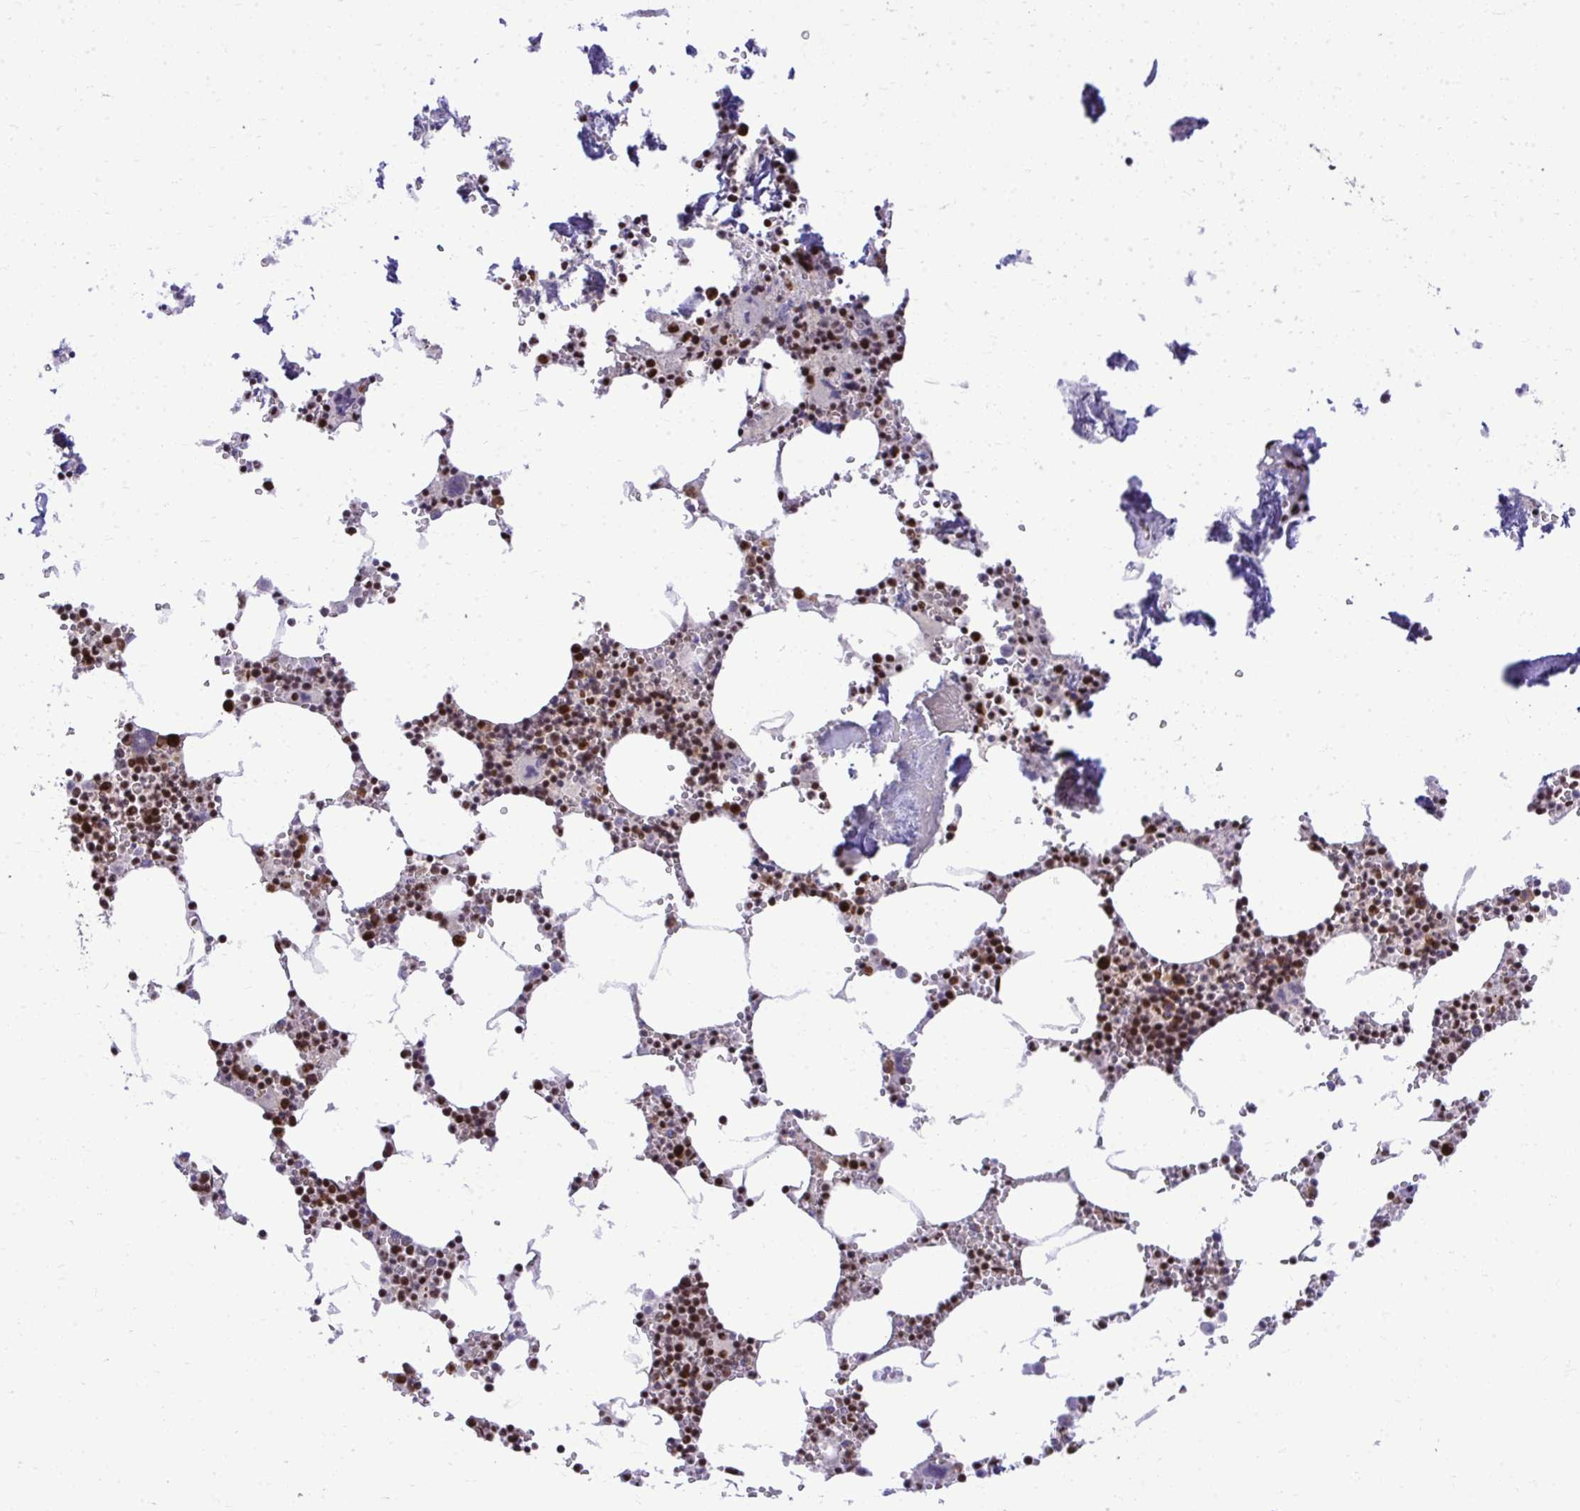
{"staining": {"intensity": "moderate", "quantity": ">75%", "location": "nuclear"}, "tissue": "bone marrow", "cell_type": "Hematopoietic cells", "image_type": "normal", "snomed": [{"axis": "morphology", "description": "Normal tissue, NOS"}, {"axis": "topography", "description": "Bone marrow"}], "caption": "A high-resolution image shows immunohistochemistry (IHC) staining of benign bone marrow, which shows moderate nuclear positivity in about >75% of hematopoietic cells.", "gene": "PRPF19", "patient": {"sex": "male", "age": 54}}